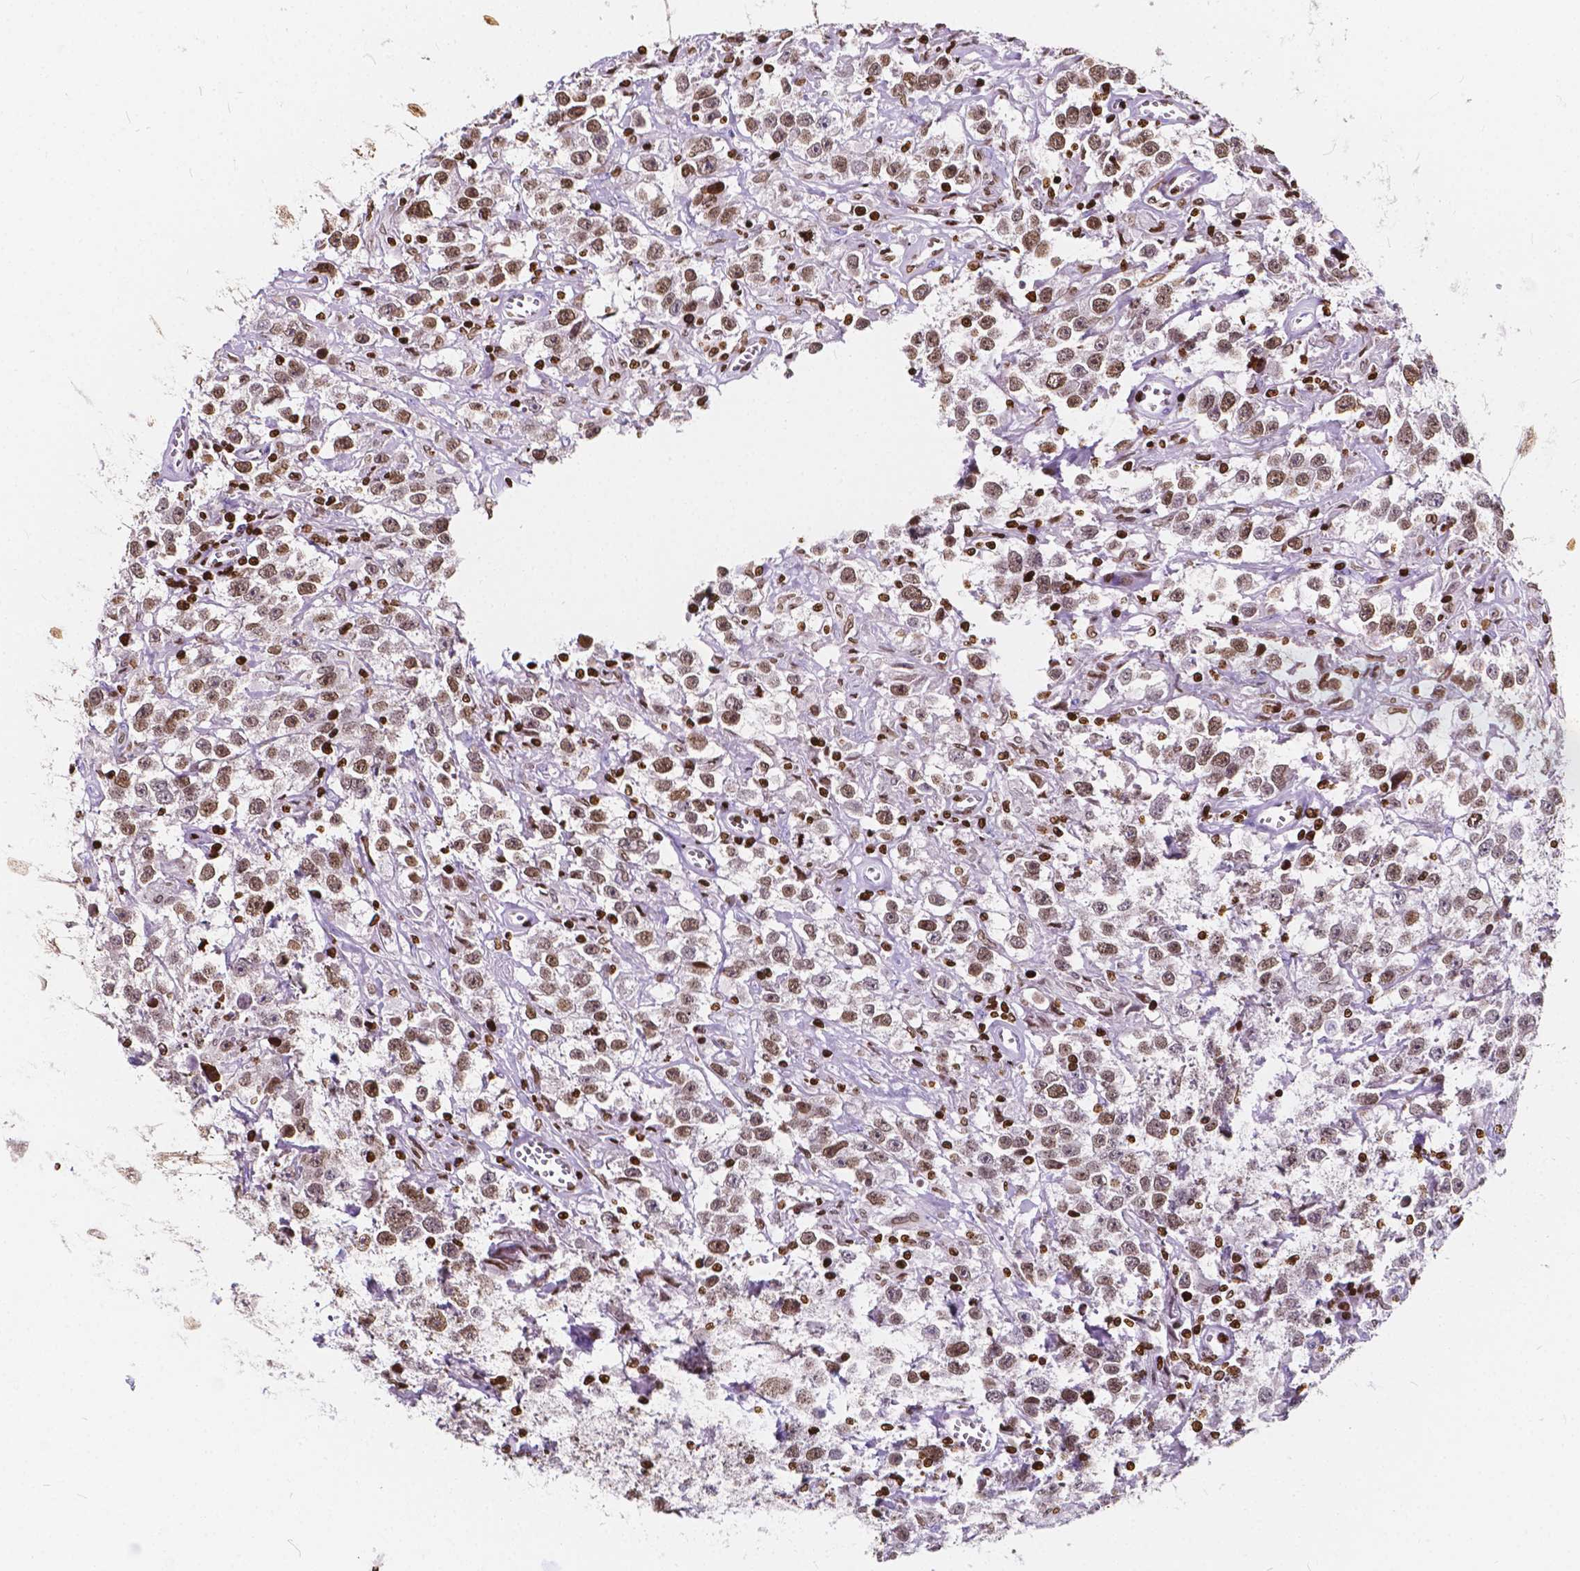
{"staining": {"intensity": "moderate", "quantity": ">75%", "location": "nuclear"}, "tissue": "testis cancer", "cell_type": "Tumor cells", "image_type": "cancer", "snomed": [{"axis": "morphology", "description": "Seminoma, NOS"}, {"axis": "topography", "description": "Testis"}], "caption": "Approximately >75% of tumor cells in testis cancer (seminoma) show moderate nuclear protein expression as visualized by brown immunohistochemical staining.", "gene": "CBY3", "patient": {"sex": "male", "age": 43}}